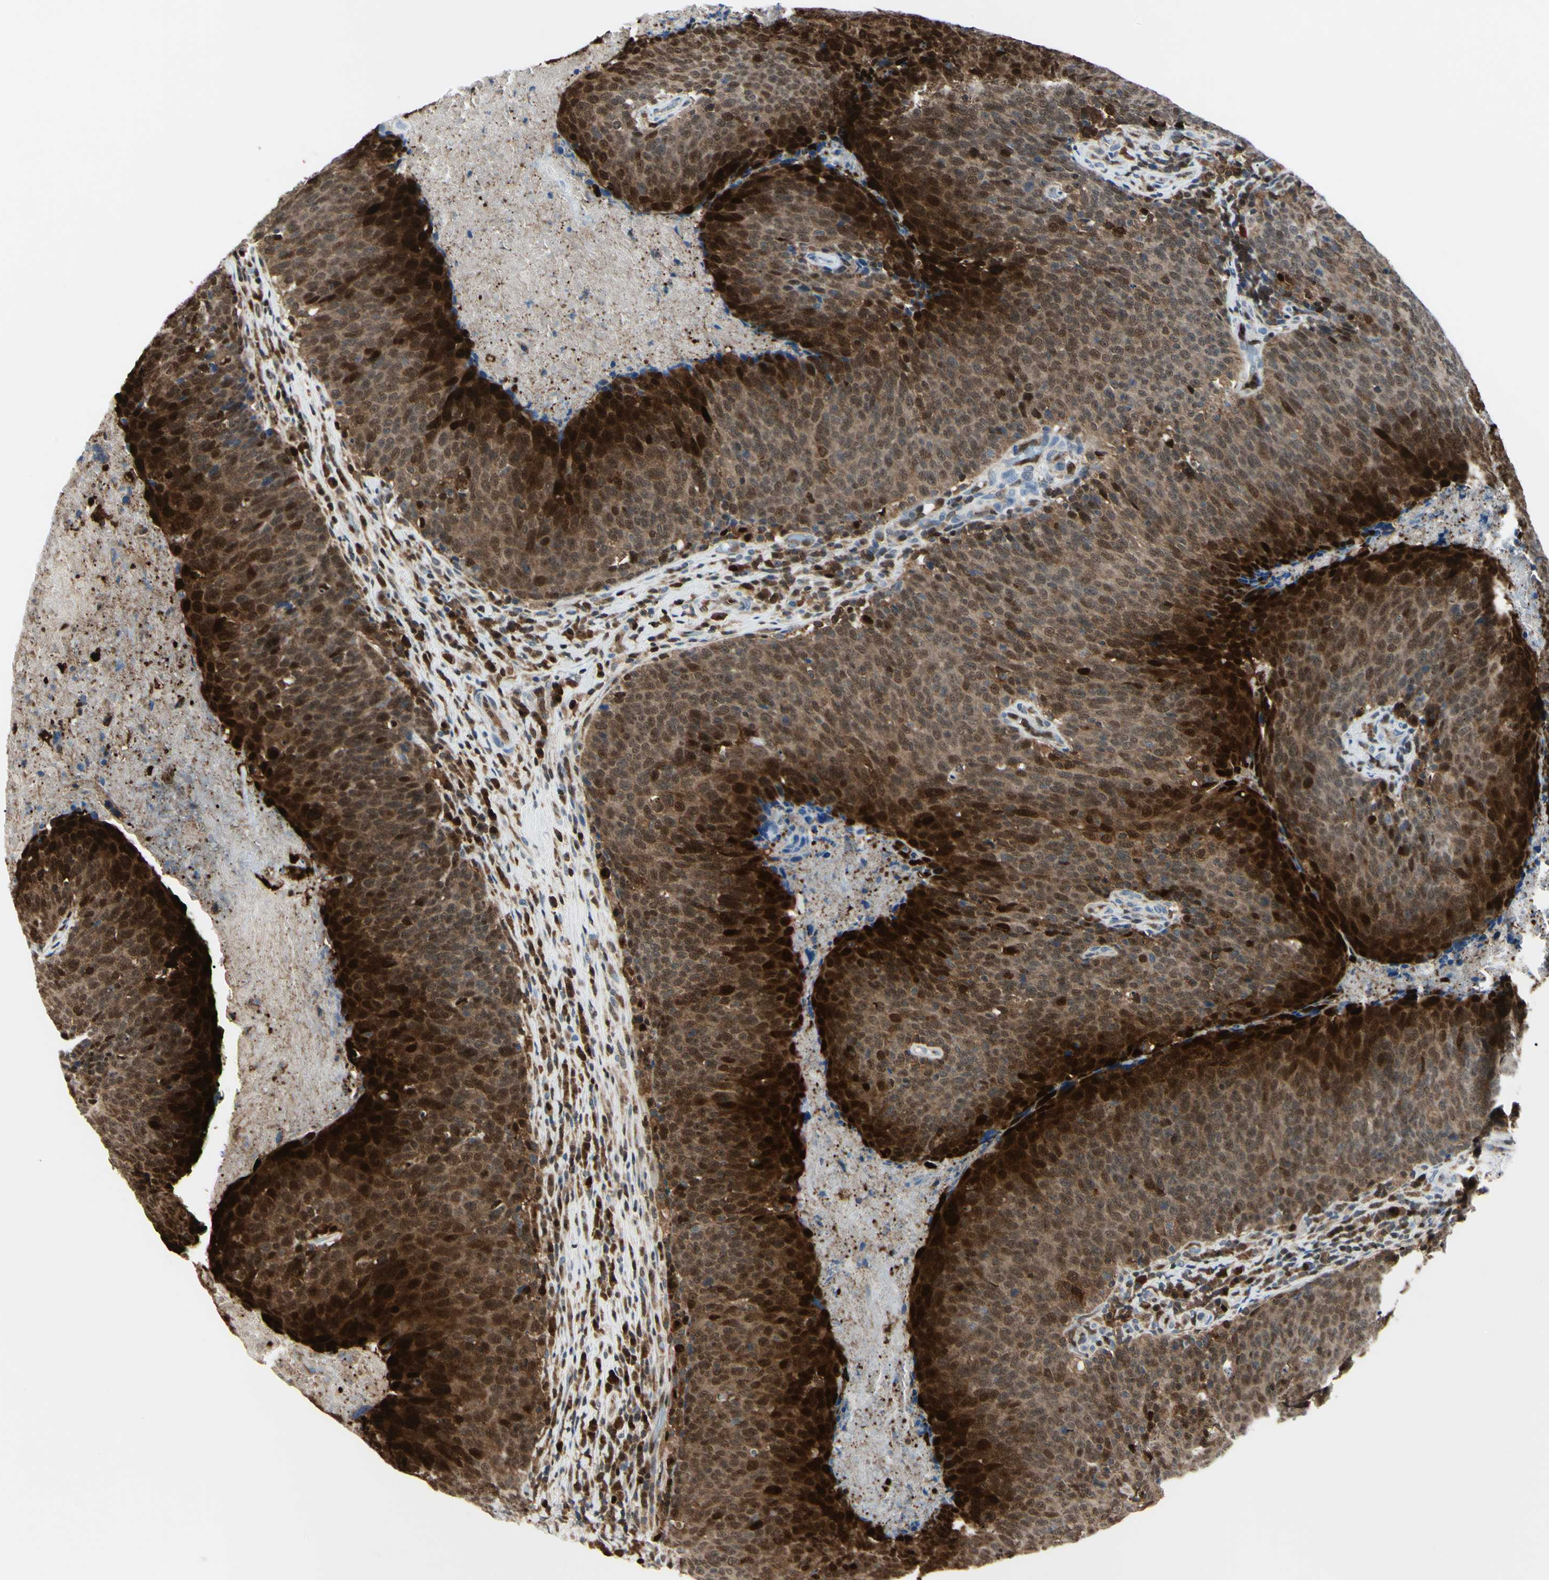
{"staining": {"intensity": "strong", "quantity": ">75%", "location": "cytoplasmic/membranous,nuclear"}, "tissue": "head and neck cancer", "cell_type": "Tumor cells", "image_type": "cancer", "snomed": [{"axis": "morphology", "description": "Squamous cell carcinoma, NOS"}, {"axis": "morphology", "description": "Squamous cell carcinoma, metastatic, NOS"}, {"axis": "topography", "description": "Lymph node"}, {"axis": "topography", "description": "Head-Neck"}], "caption": "Protein staining displays strong cytoplasmic/membranous and nuclear expression in approximately >75% of tumor cells in squamous cell carcinoma (head and neck).", "gene": "PGK1", "patient": {"sex": "male", "age": 62}}